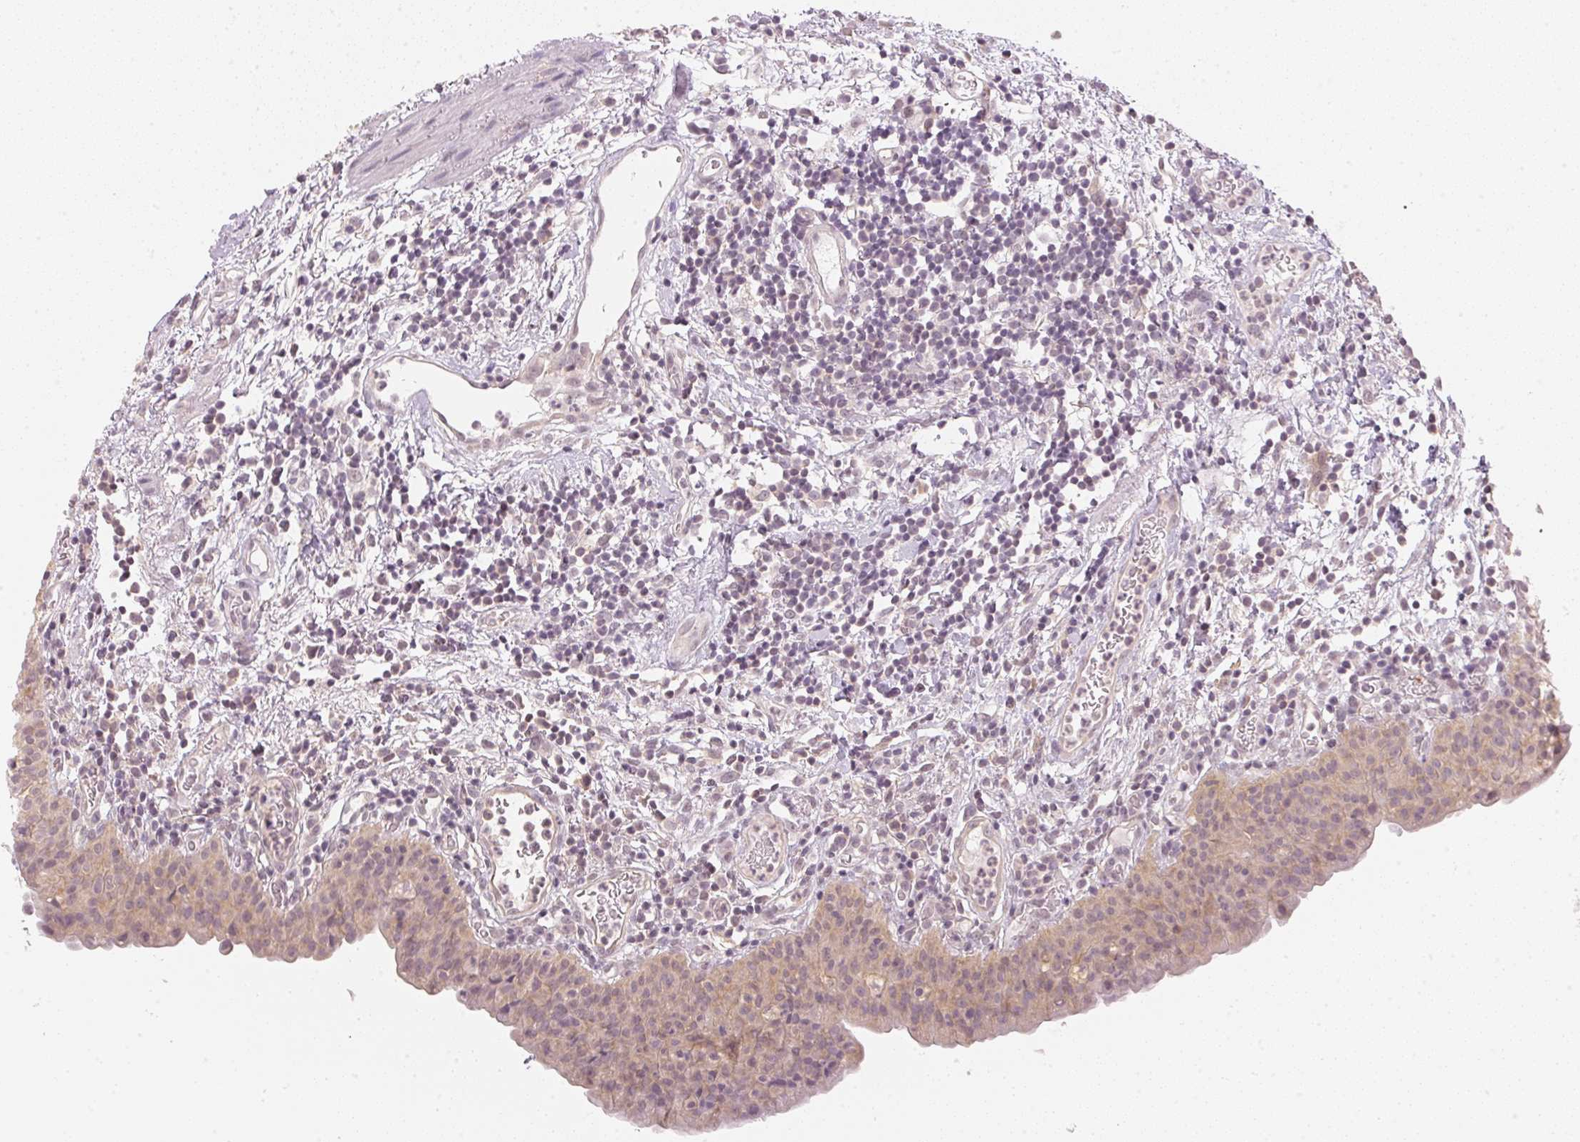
{"staining": {"intensity": "weak", "quantity": "25%-75%", "location": "cytoplasmic/membranous"}, "tissue": "urinary bladder", "cell_type": "Urothelial cells", "image_type": "normal", "snomed": [{"axis": "morphology", "description": "Normal tissue, NOS"}, {"axis": "morphology", "description": "Inflammation, NOS"}, {"axis": "topography", "description": "Urinary bladder"}], "caption": "DAB (3,3'-diaminobenzidine) immunohistochemical staining of normal human urinary bladder reveals weak cytoplasmic/membranous protein expression in approximately 25%-75% of urothelial cells.", "gene": "KPRP", "patient": {"sex": "male", "age": 57}}